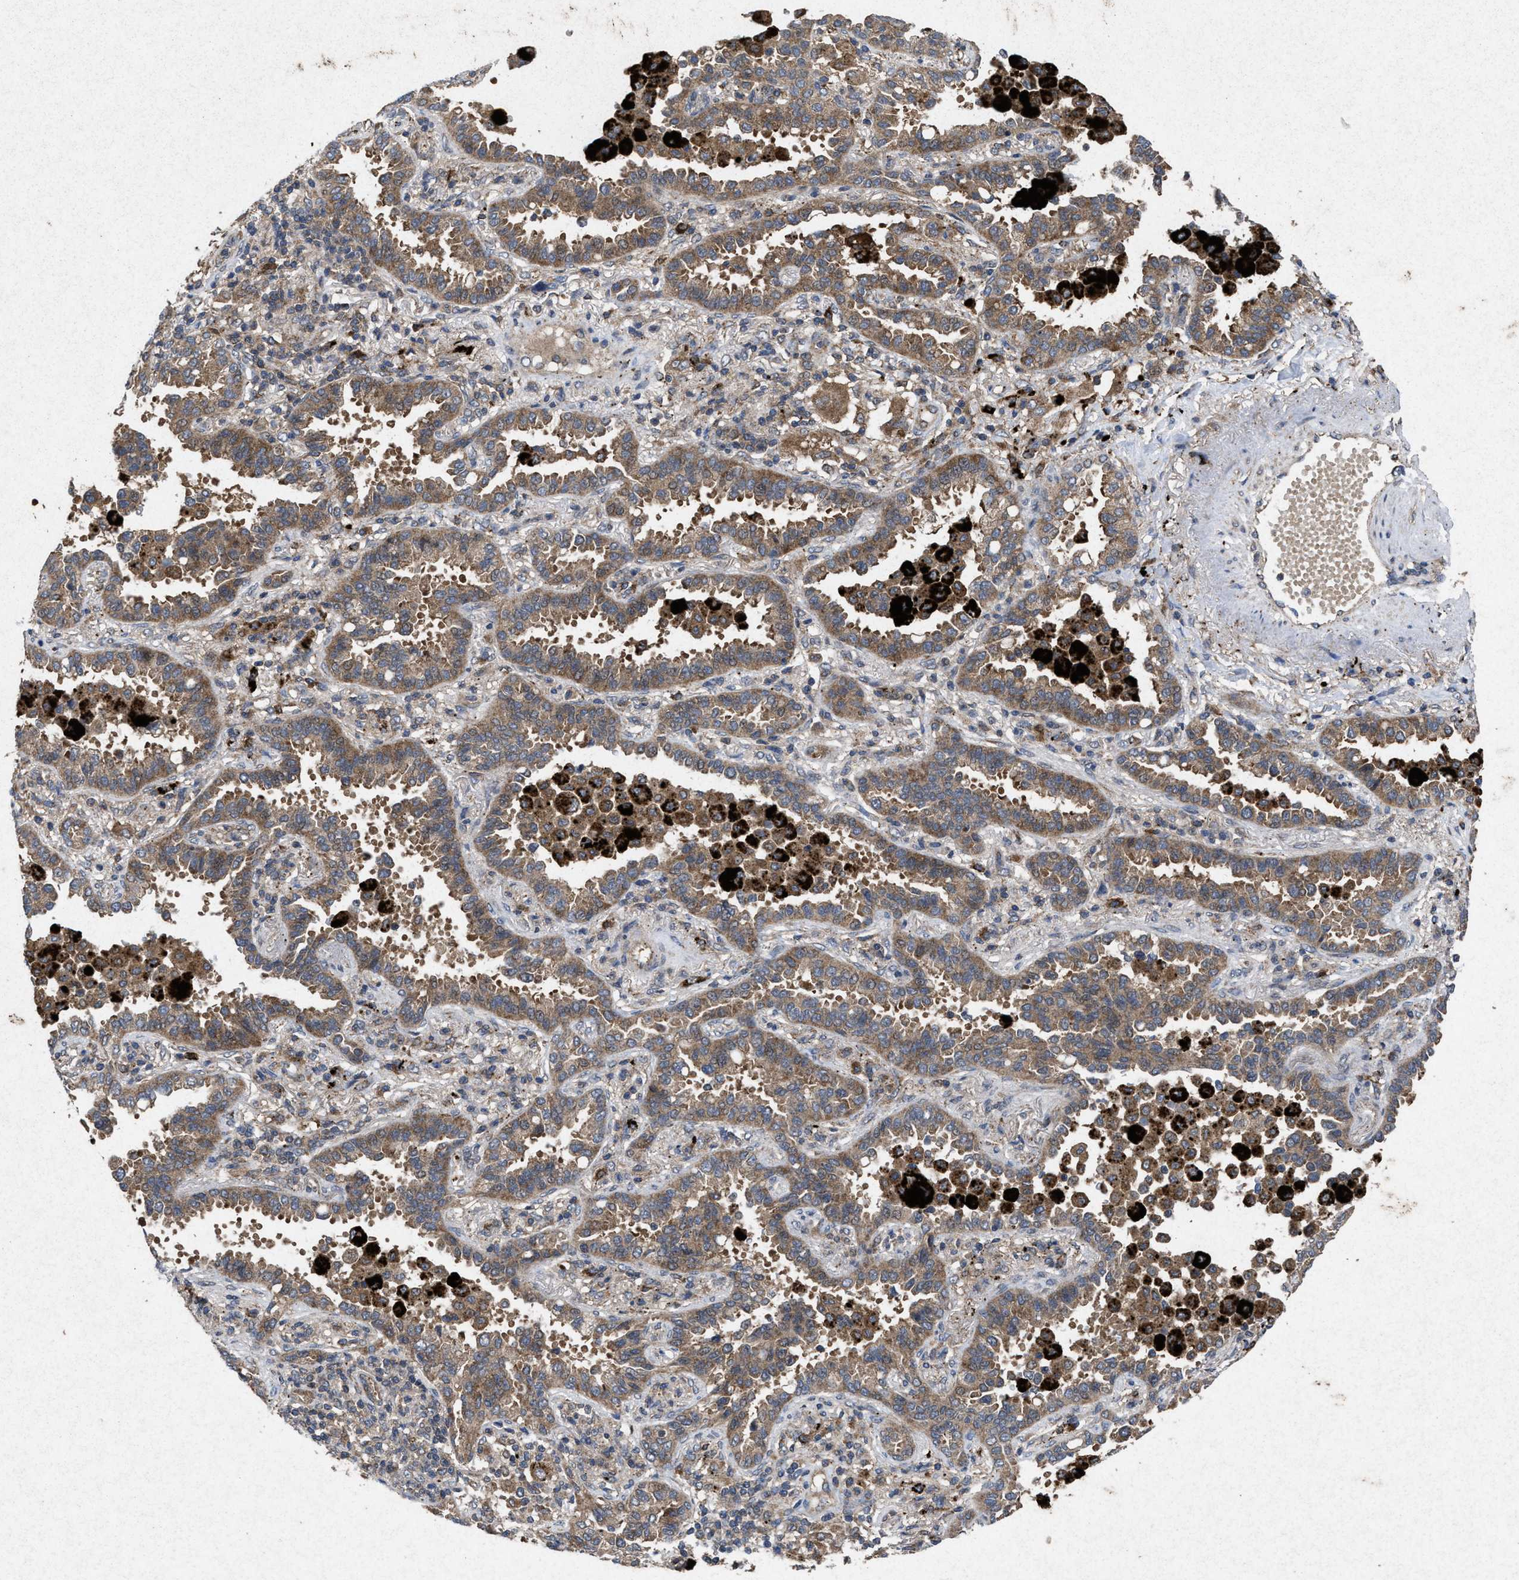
{"staining": {"intensity": "moderate", "quantity": ">75%", "location": "cytoplasmic/membranous"}, "tissue": "lung cancer", "cell_type": "Tumor cells", "image_type": "cancer", "snomed": [{"axis": "morphology", "description": "Normal tissue, NOS"}, {"axis": "morphology", "description": "Adenocarcinoma, NOS"}, {"axis": "topography", "description": "Lung"}], "caption": "IHC photomicrograph of neoplastic tissue: human lung cancer stained using immunohistochemistry reveals medium levels of moderate protein expression localized specifically in the cytoplasmic/membranous of tumor cells, appearing as a cytoplasmic/membranous brown color.", "gene": "MSI2", "patient": {"sex": "male", "age": 59}}